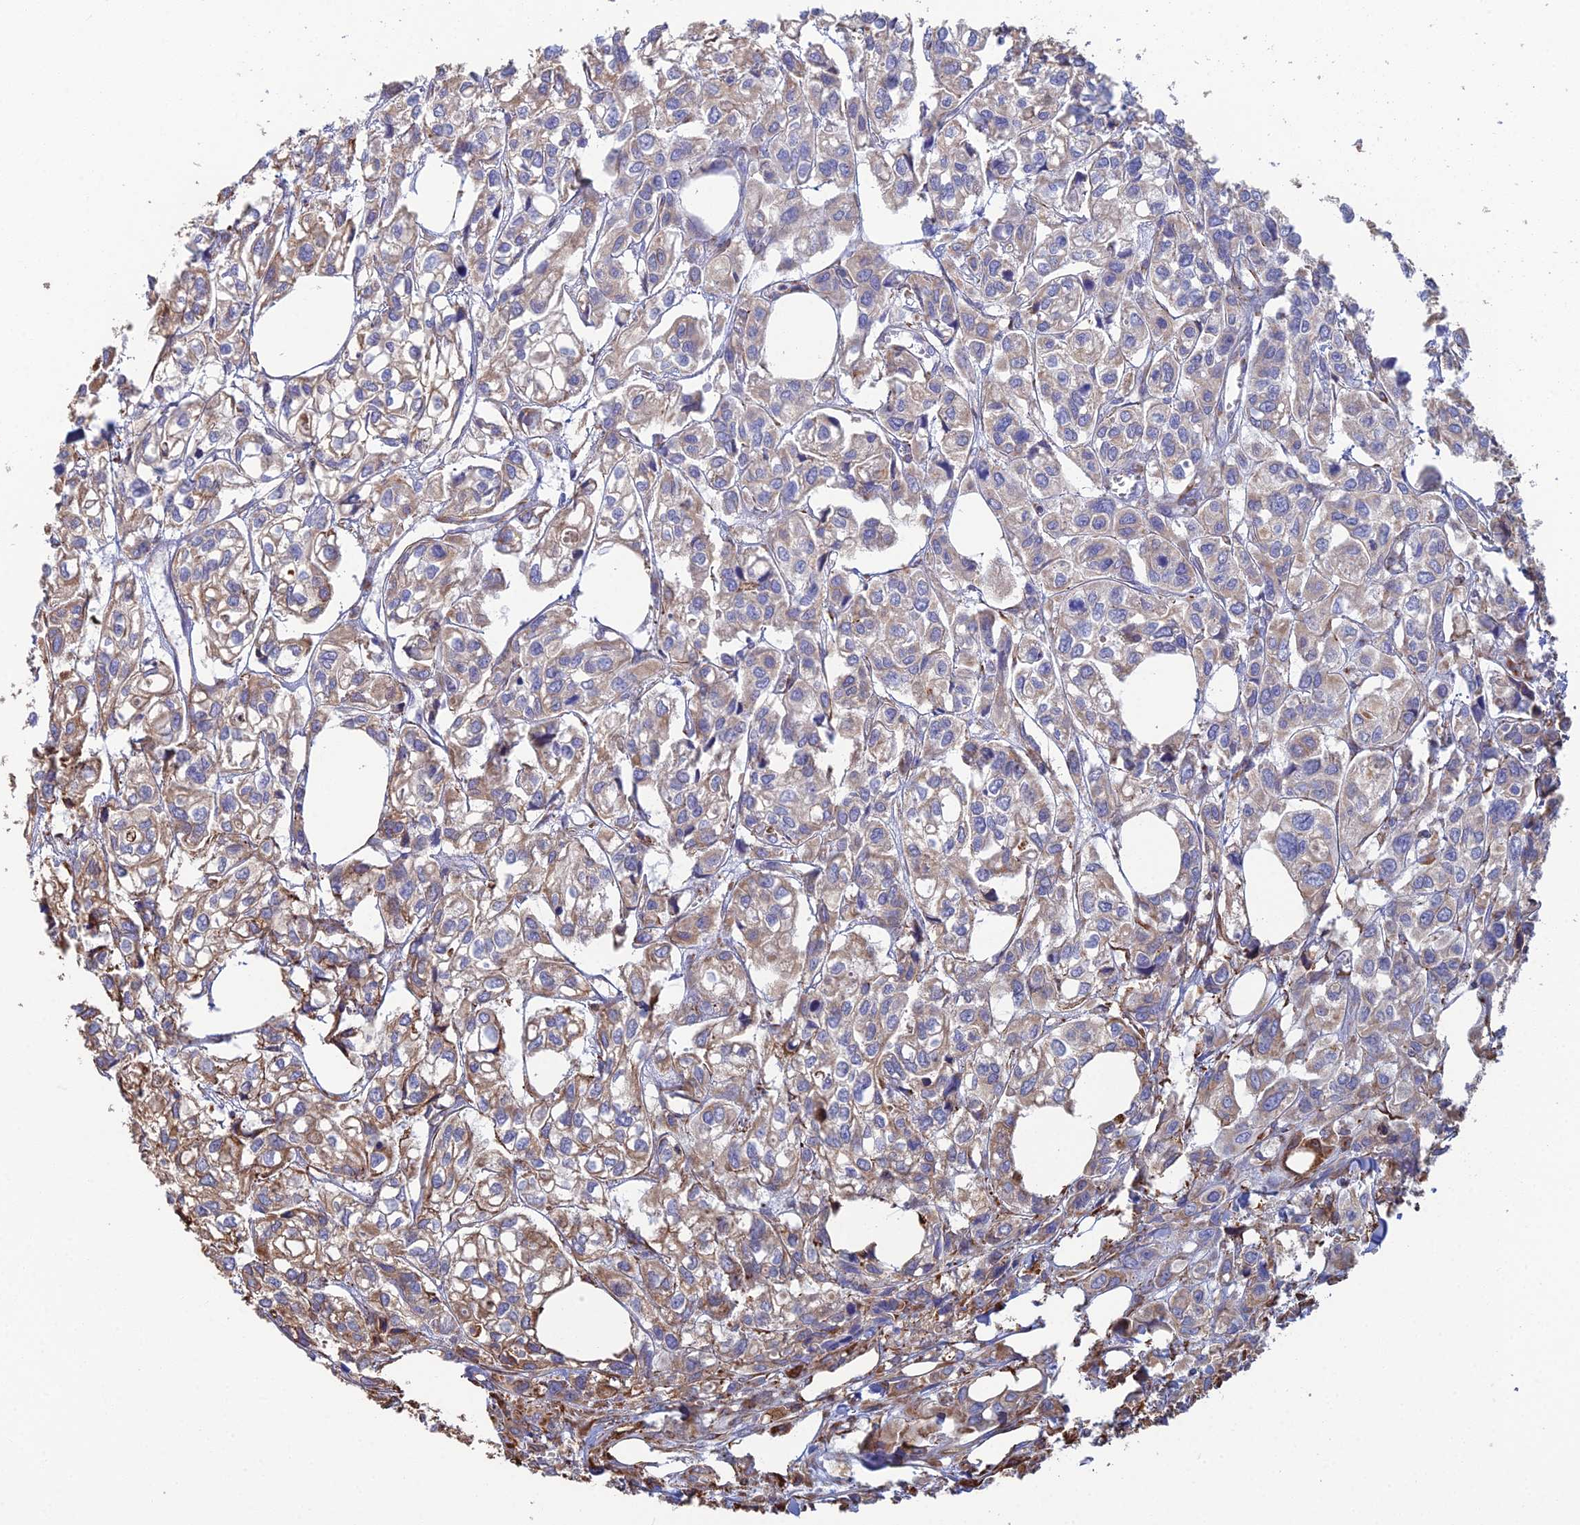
{"staining": {"intensity": "moderate", "quantity": "25%-75%", "location": "cytoplasmic/membranous"}, "tissue": "urothelial cancer", "cell_type": "Tumor cells", "image_type": "cancer", "snomed": [{"axis": "morphology", "description": "Urothelial carcinoma, High grade"}, {"axis": "topography", "description": "Urinary bladder"}], "caption": "Urothelial cancer tissue reveals moderate cytoplasmic/membranous staining in approximately 25%-75% of tumor cells, visualized by immunohistochemistry. (DAB (3,3'-diaminobenzidine) IHC, brown staining for protein, blue staining for nuclei).", "gene": "CLVS2", "patient": {"sex": "male", "age": 67}}